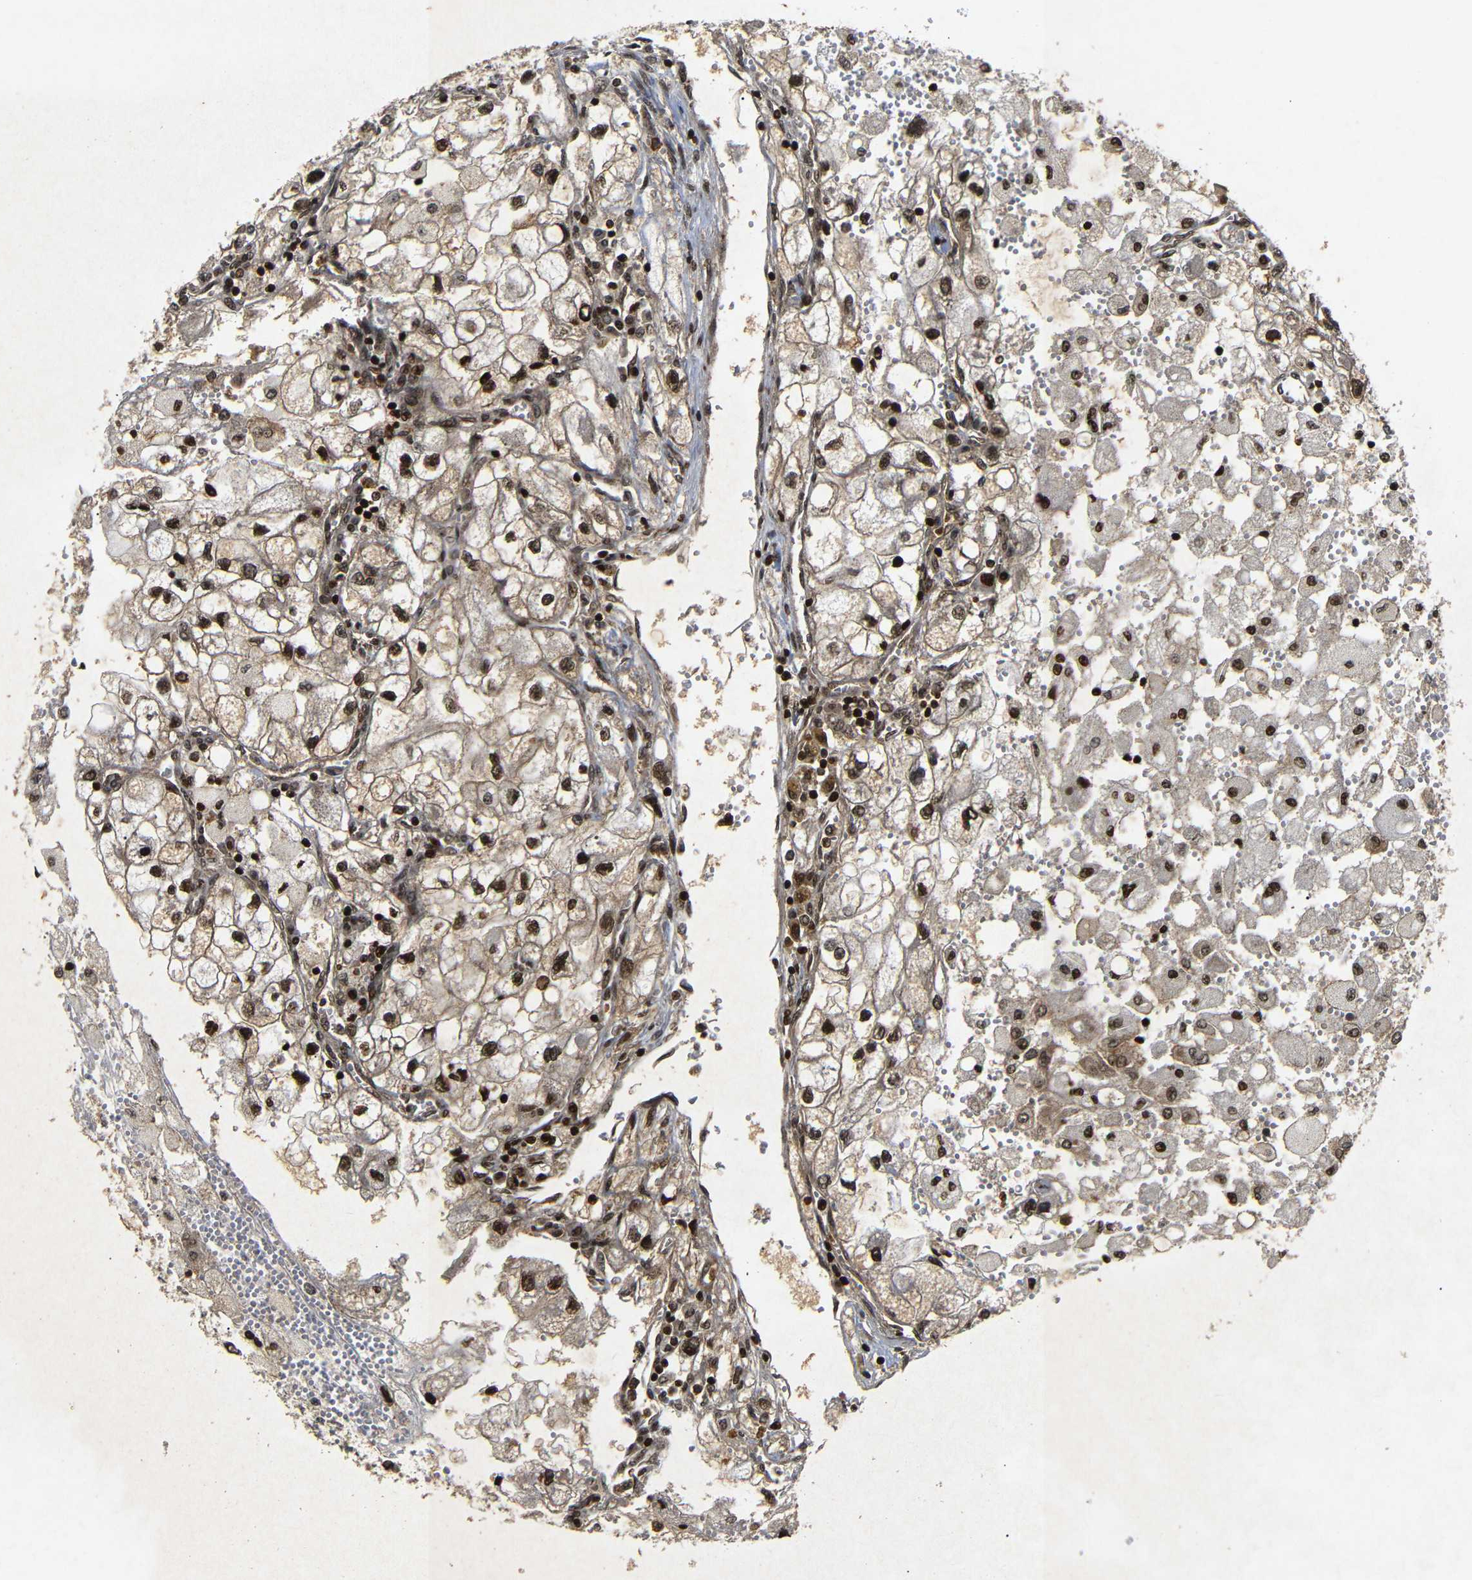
{"staining": {"intensity": "strong", "quantity": ">75%", "location": "nuclear"}, "tissue": "renal cancer", "cell_type": "Tumor cells", "image_type": "cancer", "snomed": [{"axis": "morphology", "description": "Adenocarcinoma, NOS"}, {"axis": "topography", "description": "Kidney"}], "caption": "This is a photomicrograph of immunohistochemistry (IHC) staining of renal cancer, which shows strong staining in the nuclear of tumor cells.", "gene": "KIF23", "patient": {"sex": "female", "age": 70}}